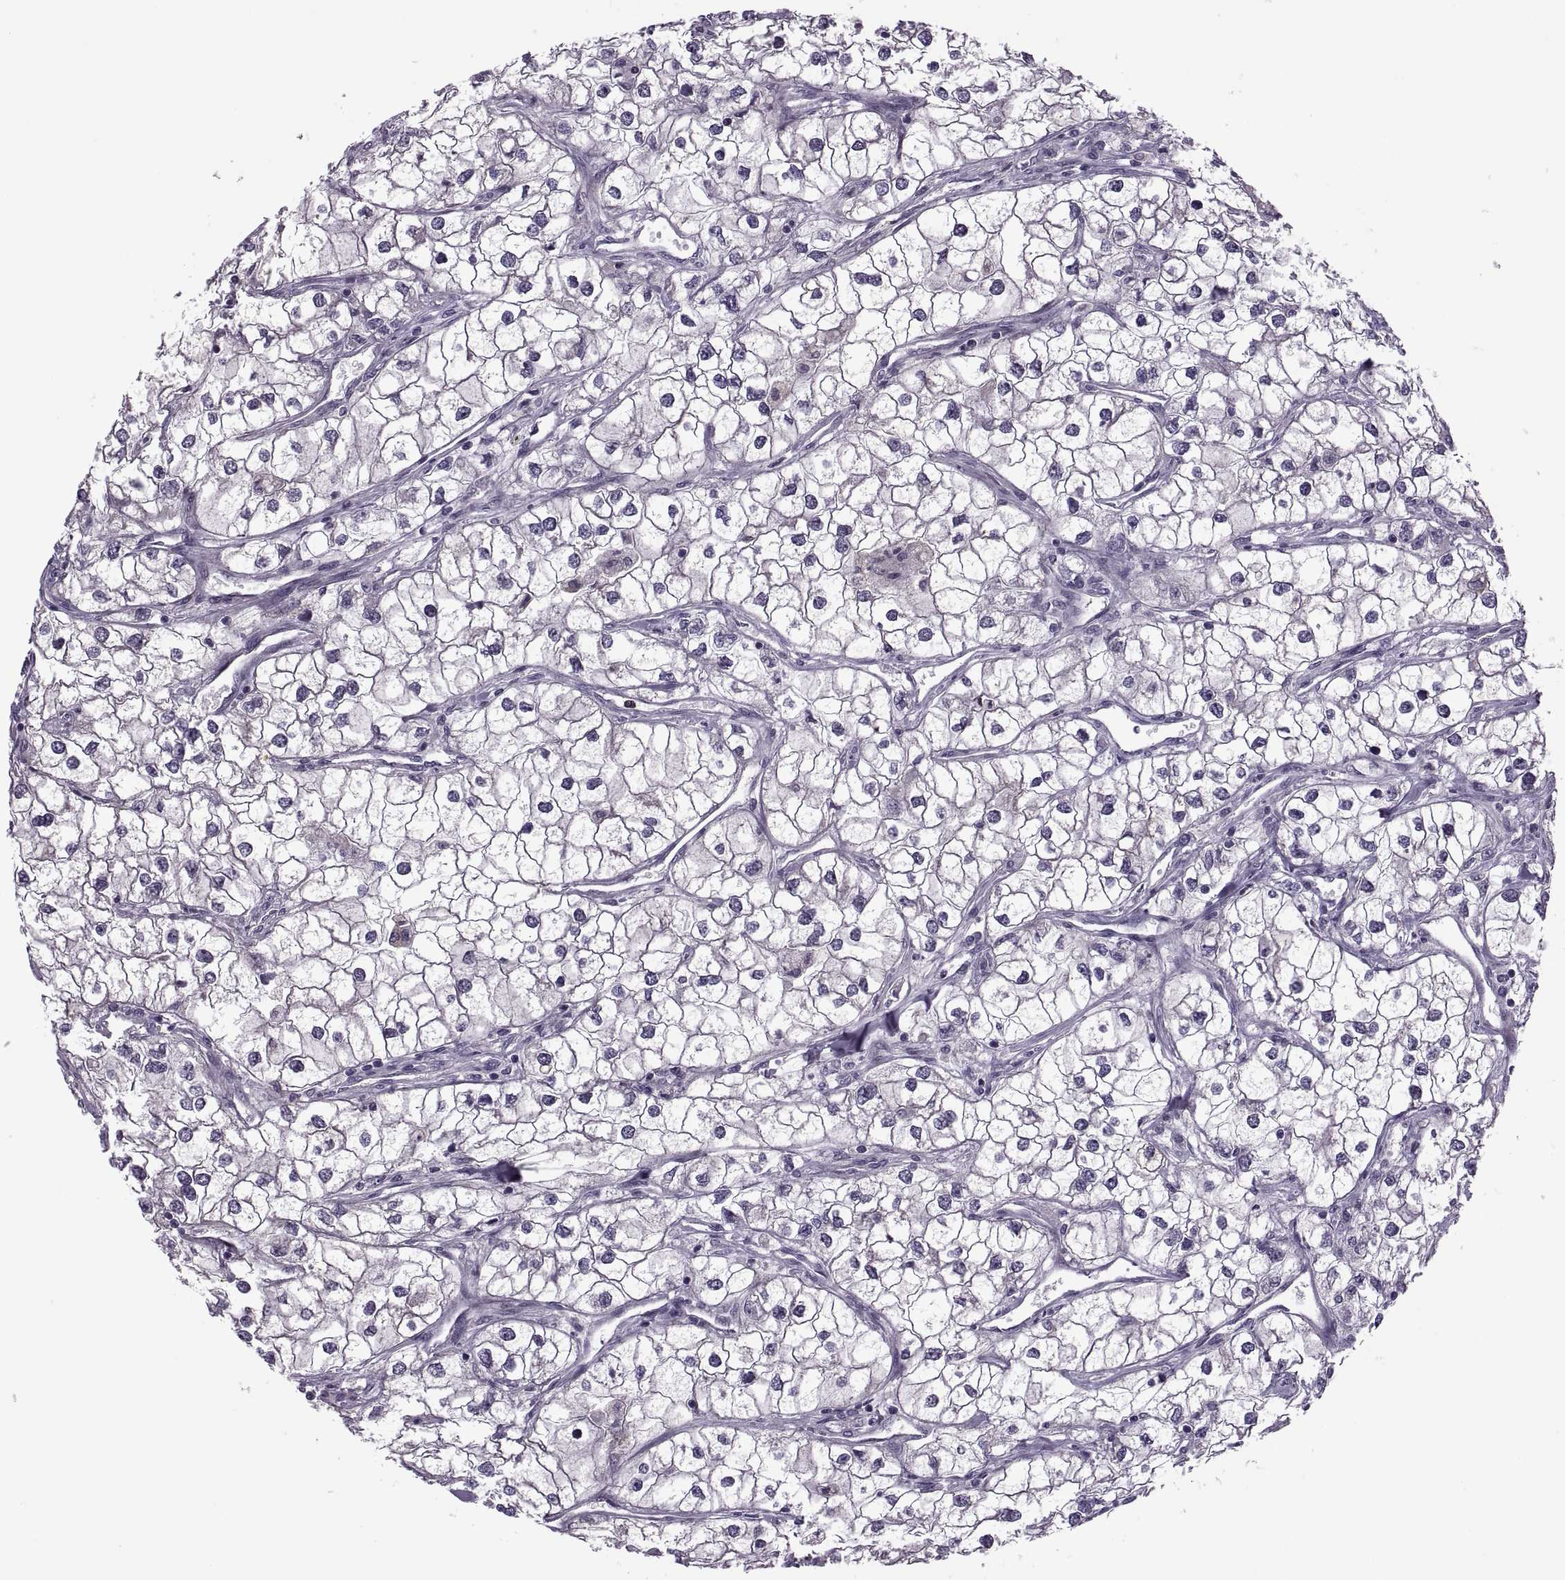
{"staining": {"intensity": "negative", "quantity": "none", "location": "none"}, "tissue": "renal cancer", "cell_type": "Tumor cells", "image_type": "cancer", "snomed": [{"axis": "morphology", "description": "Adenocarcinoma, NOS"}, {"axis": "topography", "description": "Kidney"}], "caption": "Immunohistochemical staining of human adenocarcinoma (renal) exhibits no significant expression in tumor cells.", "gene": "ODF3", "patient": {"sex": "male", "age": 59}}